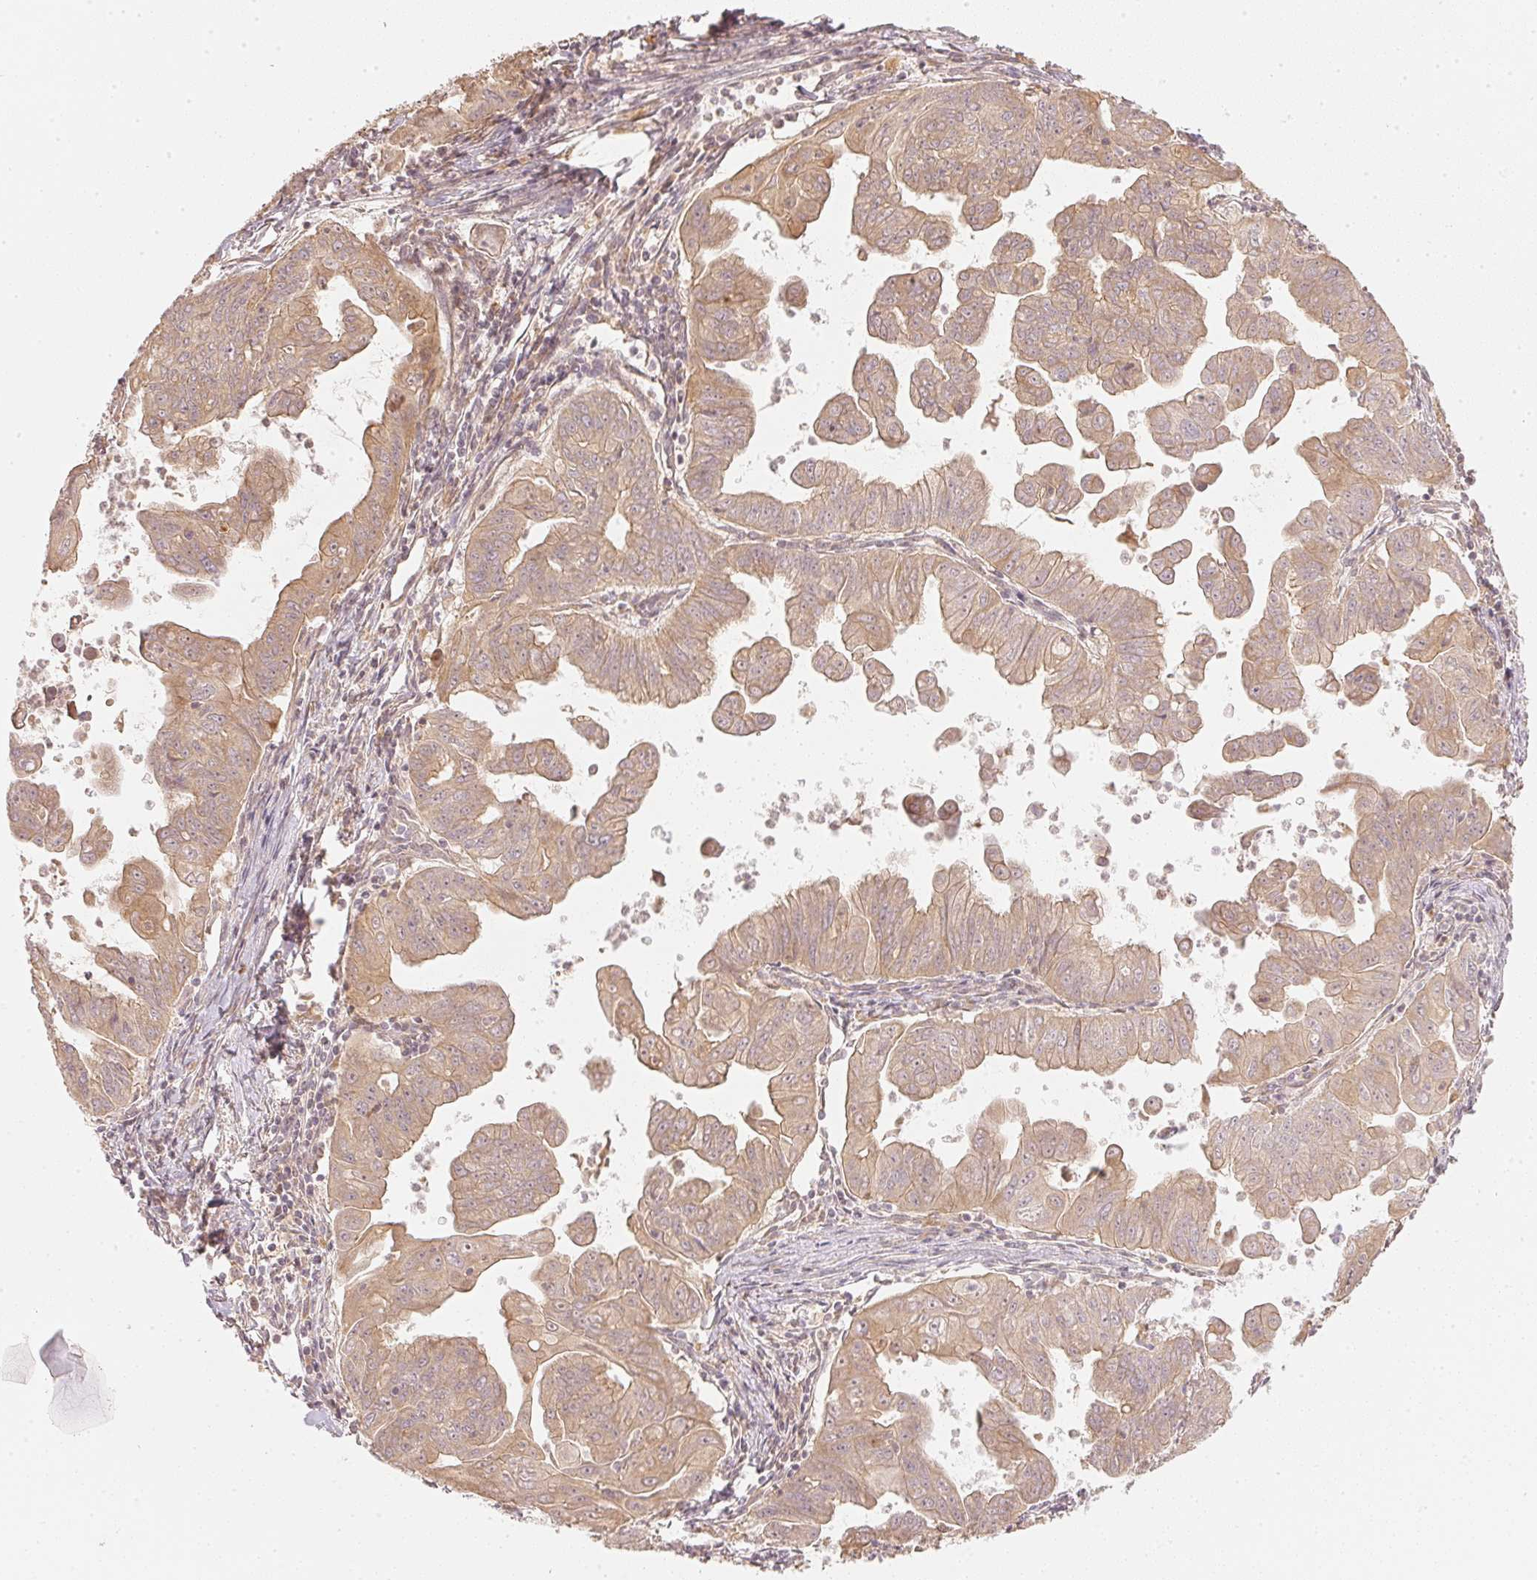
{"staining": {"intensity": "moderate", "quantity": ">75%", "location": "cytoplasmic/membranous"}, "tissue": "stomach cancer", "cell_type": "Tumor cells", "image_type": "cancer", "snomed": [{"axis": "morphology", "description": "Adenocarcinoma, NOS"}, {"axis": "topography", "description": "Stomach, upper"}], "caption": "Stomach cancer was stained to show a protein in brown. There is medium levels of moderate cytoplasmic/membranous expression in approximately >75% of tumor cells.", "gene": "WDR54", "patient": {"sex": "male", "age": 80}}